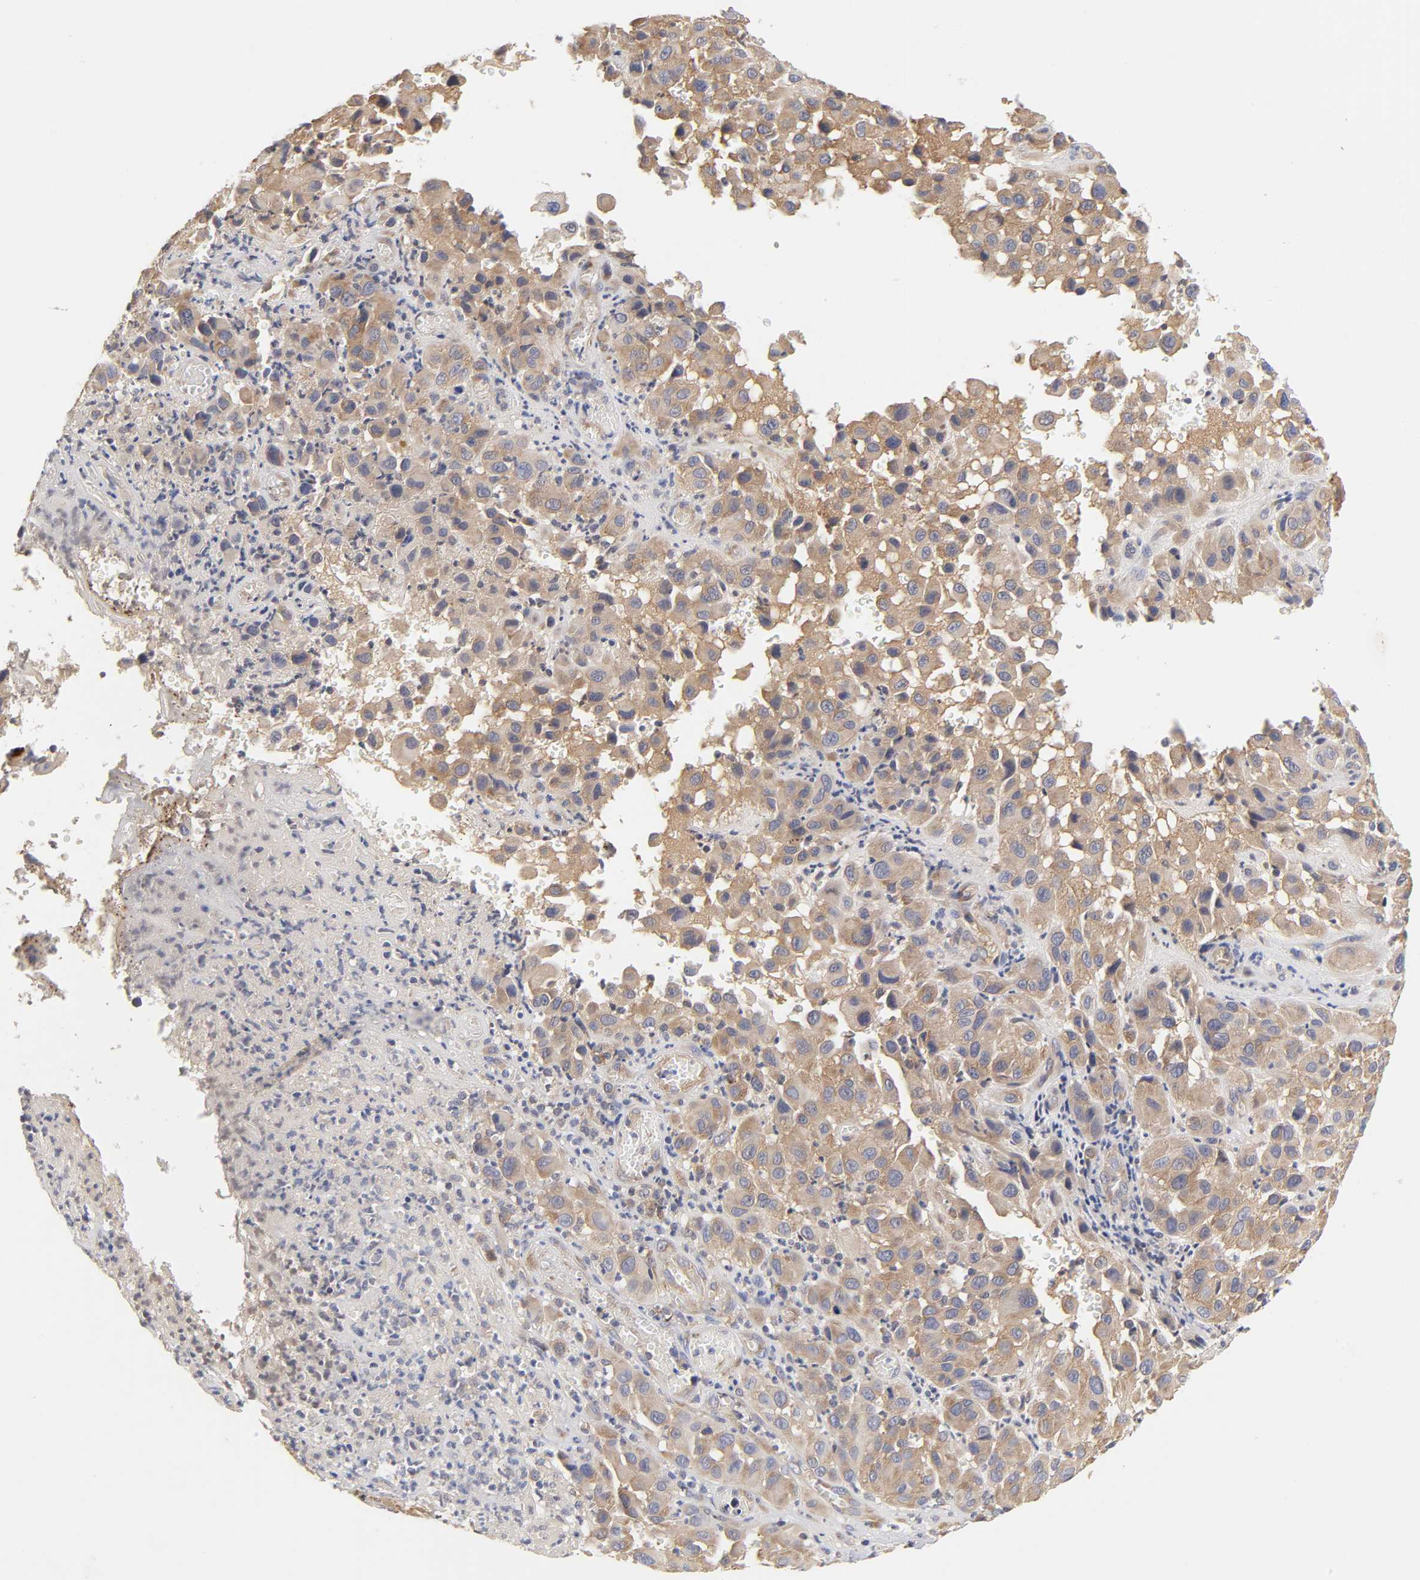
{"staining": {"intensity": "moderate", "quantity": ">75%", "location": "cytoplasmic/membranous"}, "tissue": "melanoma", "cell_type": "Tumor cells", "image_type": "cancer", "snomed": [{"axis": "morphology", "description": "Malignant melanoma, NOS"}, {"axis": "topography", "description": "Skin"}], "caption": "Melanoma stained for a protein (brown) shows moderate cytoplasmic/membranous positive positivity in about >75% of tumor cells.", "gene": "RPS29", "patient": {"sex": "female", "age": 21}}